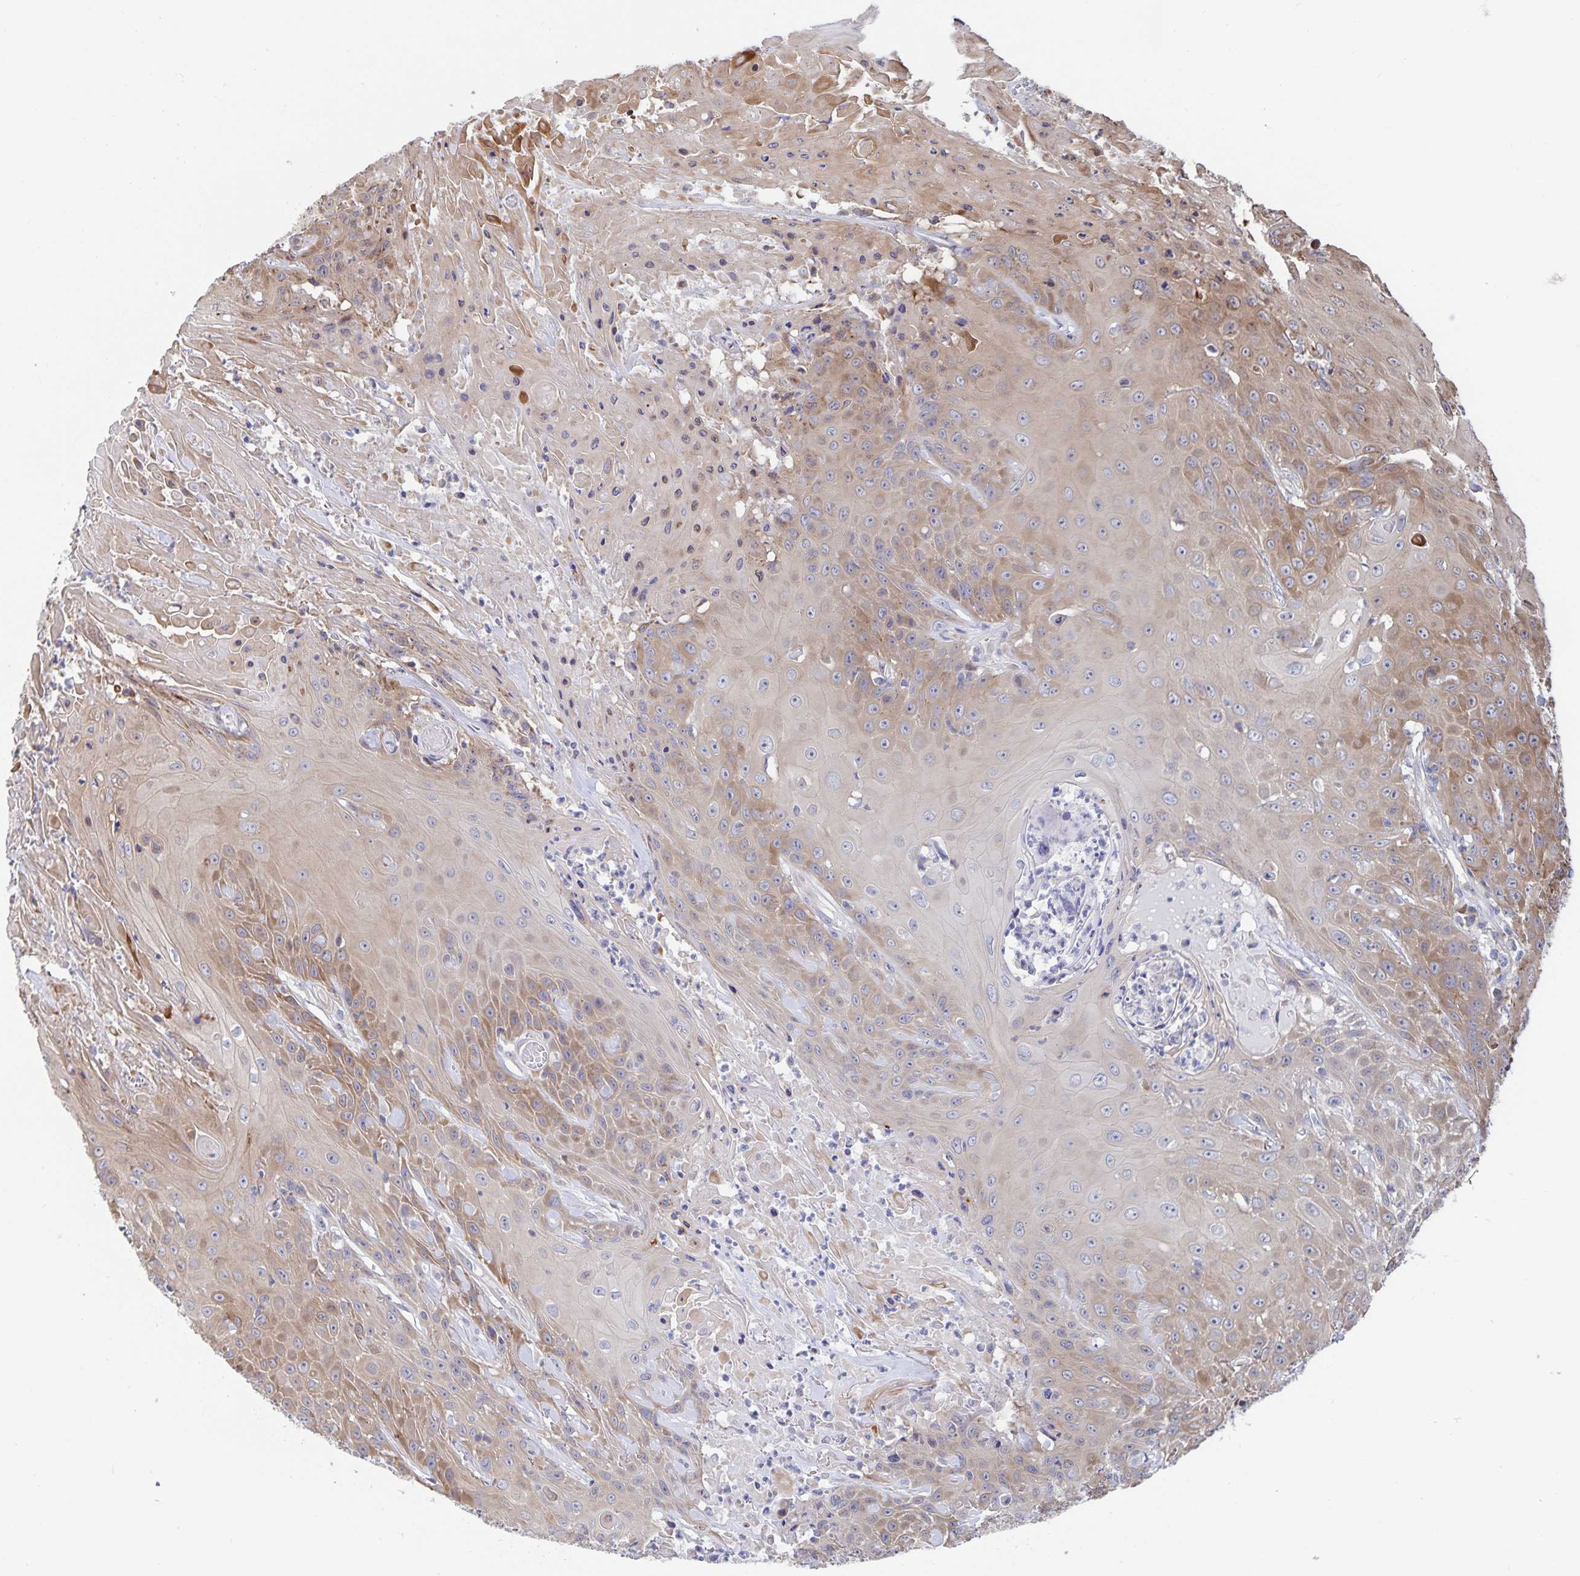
{"staining": {"intensity": "moderate", "quantity": "25%-75%", "location": "cytoplasmic/membranous"}, "tissue": "head and neck cancer", "cell_type": "Tumor cells", "image_type": "cancer", "snomed": [{"axis": "morphology", "description": "Squamous cell carcinoma, NOS"}, {"axis": "topography", "description": "Skin"}, {"axis": "topography", "description": "Head-Neck"}], "caption": "This is an image of immunohistochemistry (IHC) staining of head and neck cancer, which shows moderate staining in the cytoplasmic/membranous of tumor cells.", "gene": "ACACA", "patient": {"sex": "male", "age": 80}}